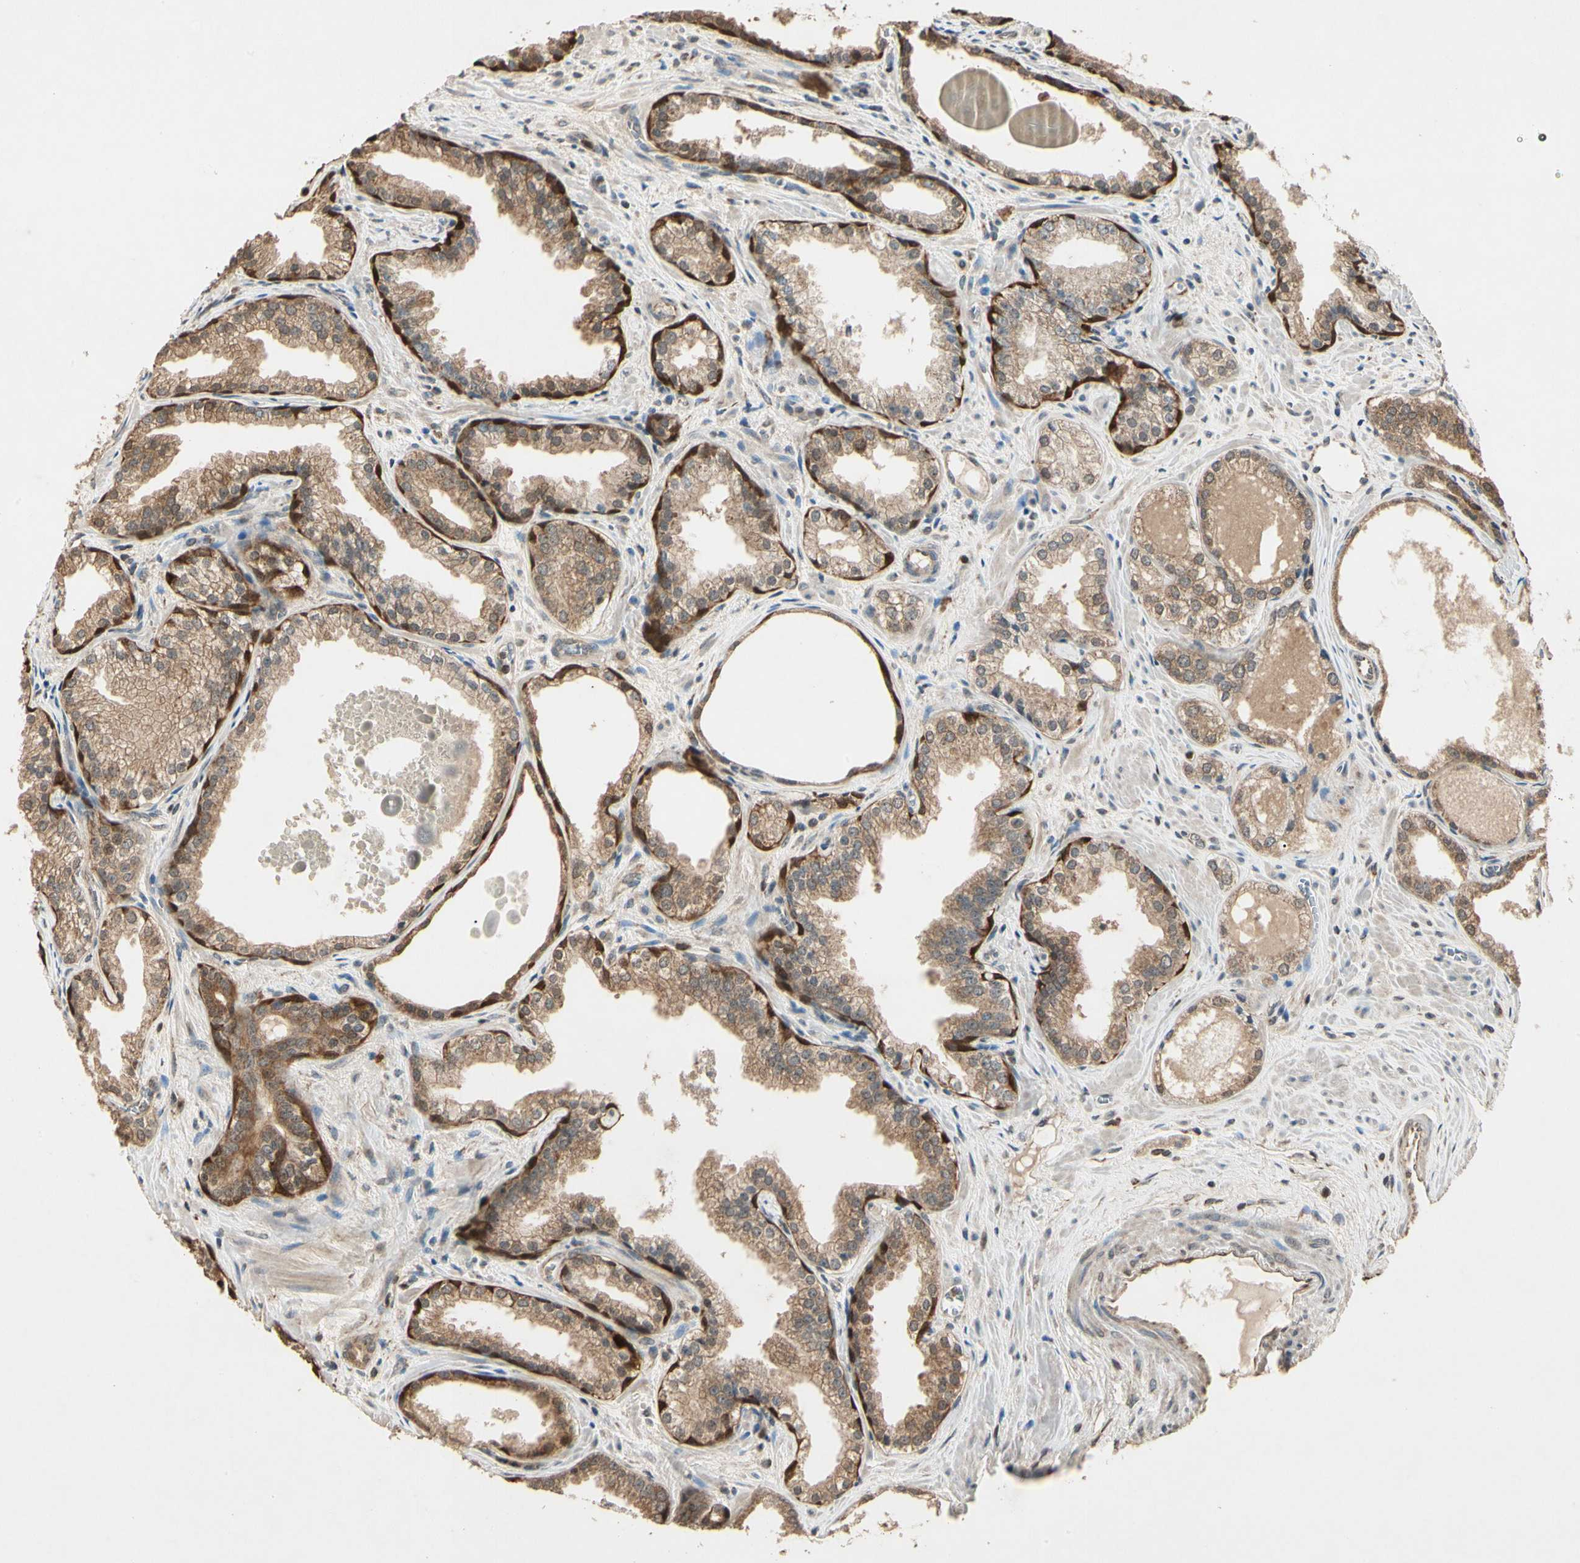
{"staining": {"intensity": "moderate", "quantity": ">75%", "location": "cytoplasmic/membranous"}, "tissue": "prostate cancer", "cell_type": "Tumor cells", "image_type": "cancer", "snomed": [{"axis": "morphology", "description": "Adenocarcinoma, Low grade"}, {"axis": "topography", "description": "Prostate"}], "caption": "Protein staining exhibits moderate cytoplasmic/membranous staining in approximately >75% of tumor cells in prostate cancer.", "gene": "PRDX5", "patient": {"sex": "male", "age": 60}}